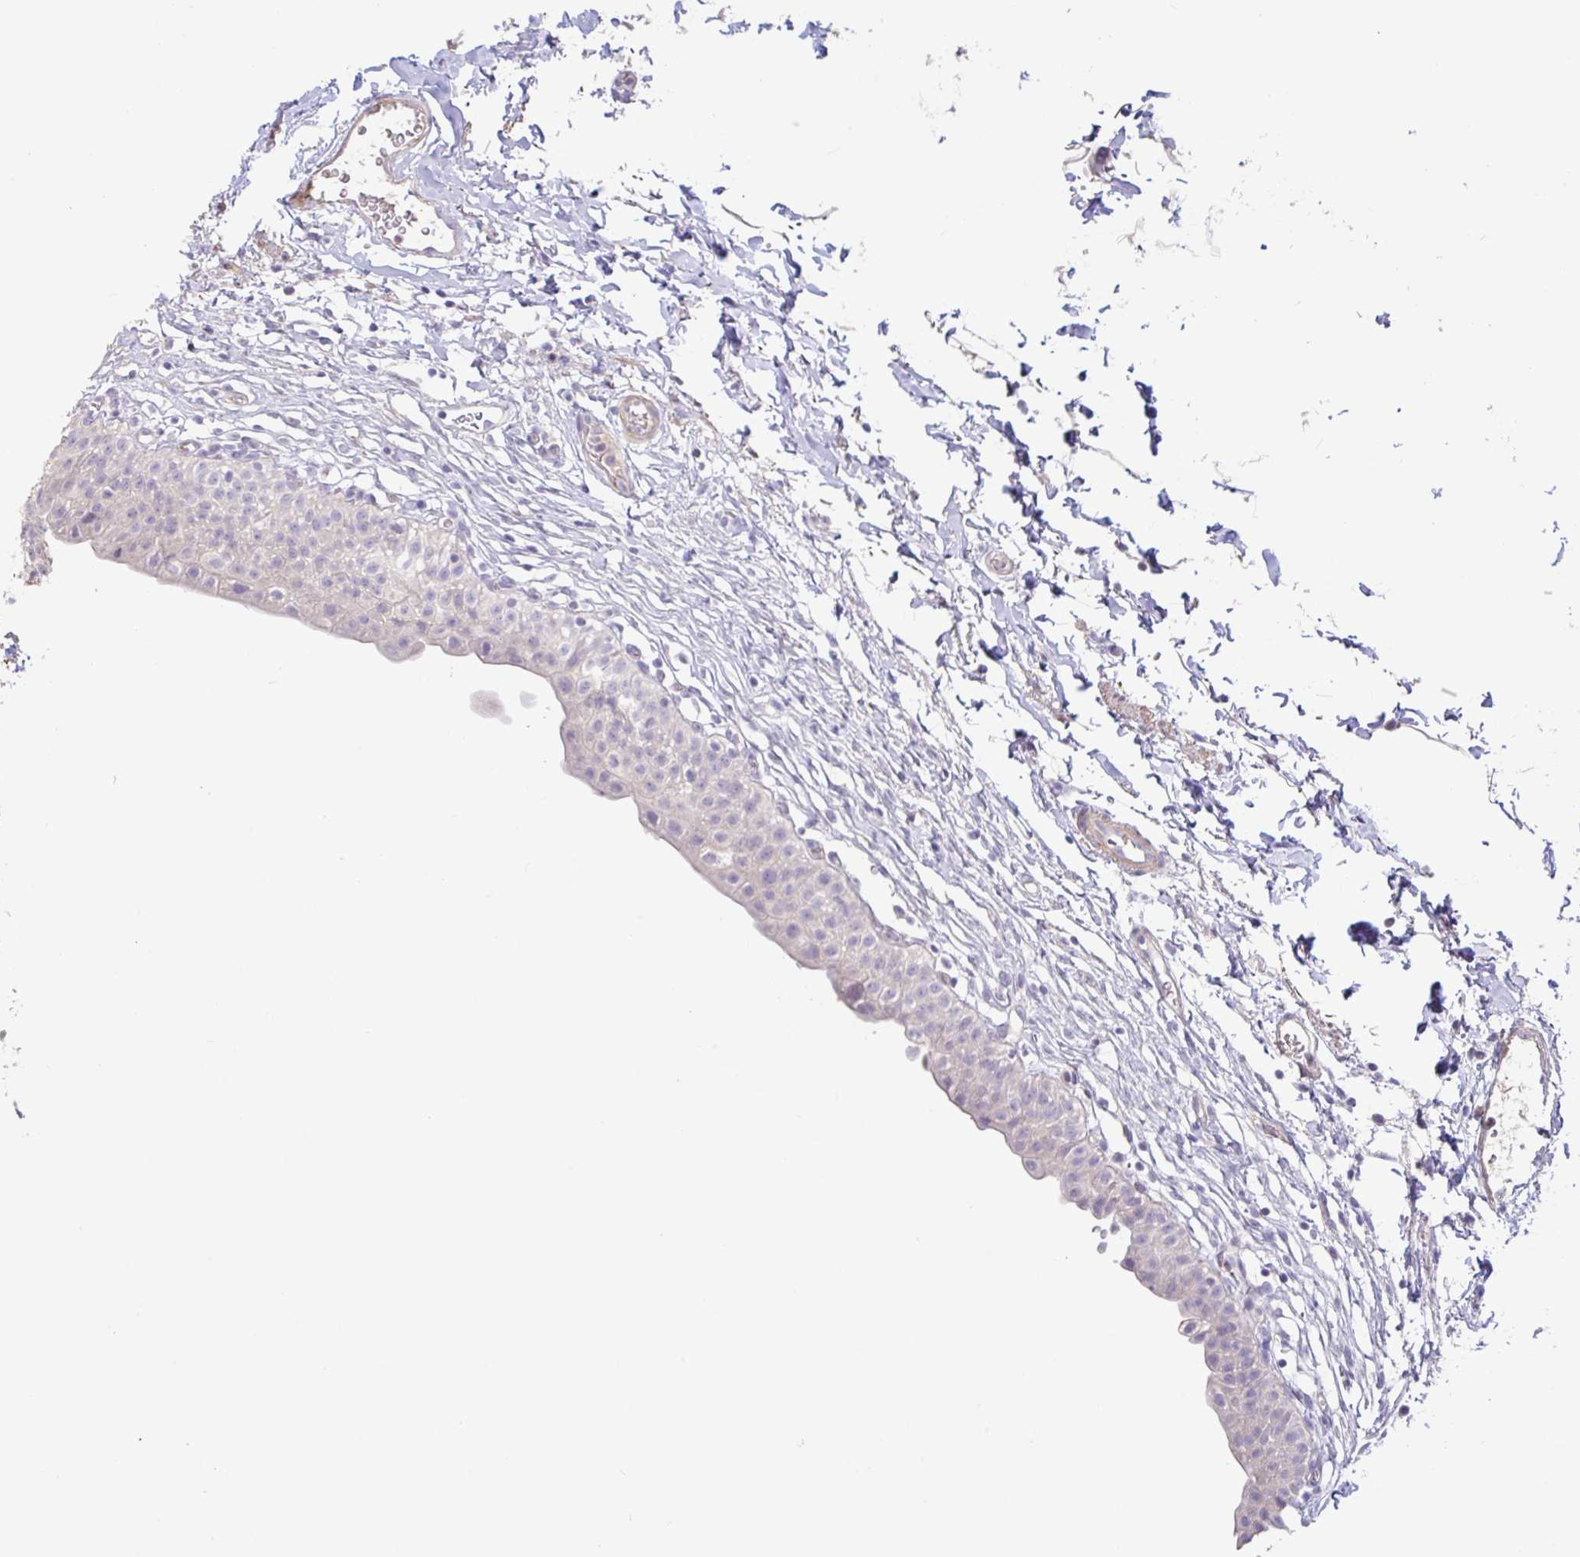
{"staining": {"intensity": "negative", "quantity": "none", "location": "none"}, "tissue": "urinary bladder", "cell_type": "Urothelial cells", "image_type": "normal", "snomed": [{"axis": "morphology", "description": "Normal tissue, NOS"}, {"axis": "topography", "description": "Urinary bladder"}, {"axis": "topography", "description": "Peripheral nerve tissue"}], "caption": "This histopathology image is of unremarkable urinary bladder stained with immunohistochemistry to label a protein in brown with the nuclei are counter-stained blue. There is no staining in urothelial cells. (Brightfield microscopy of DAB immunohistochemistry (IHC) at high magnification).", "gene": "PYGM", "patient": {"sex": "male", "age": 55}}